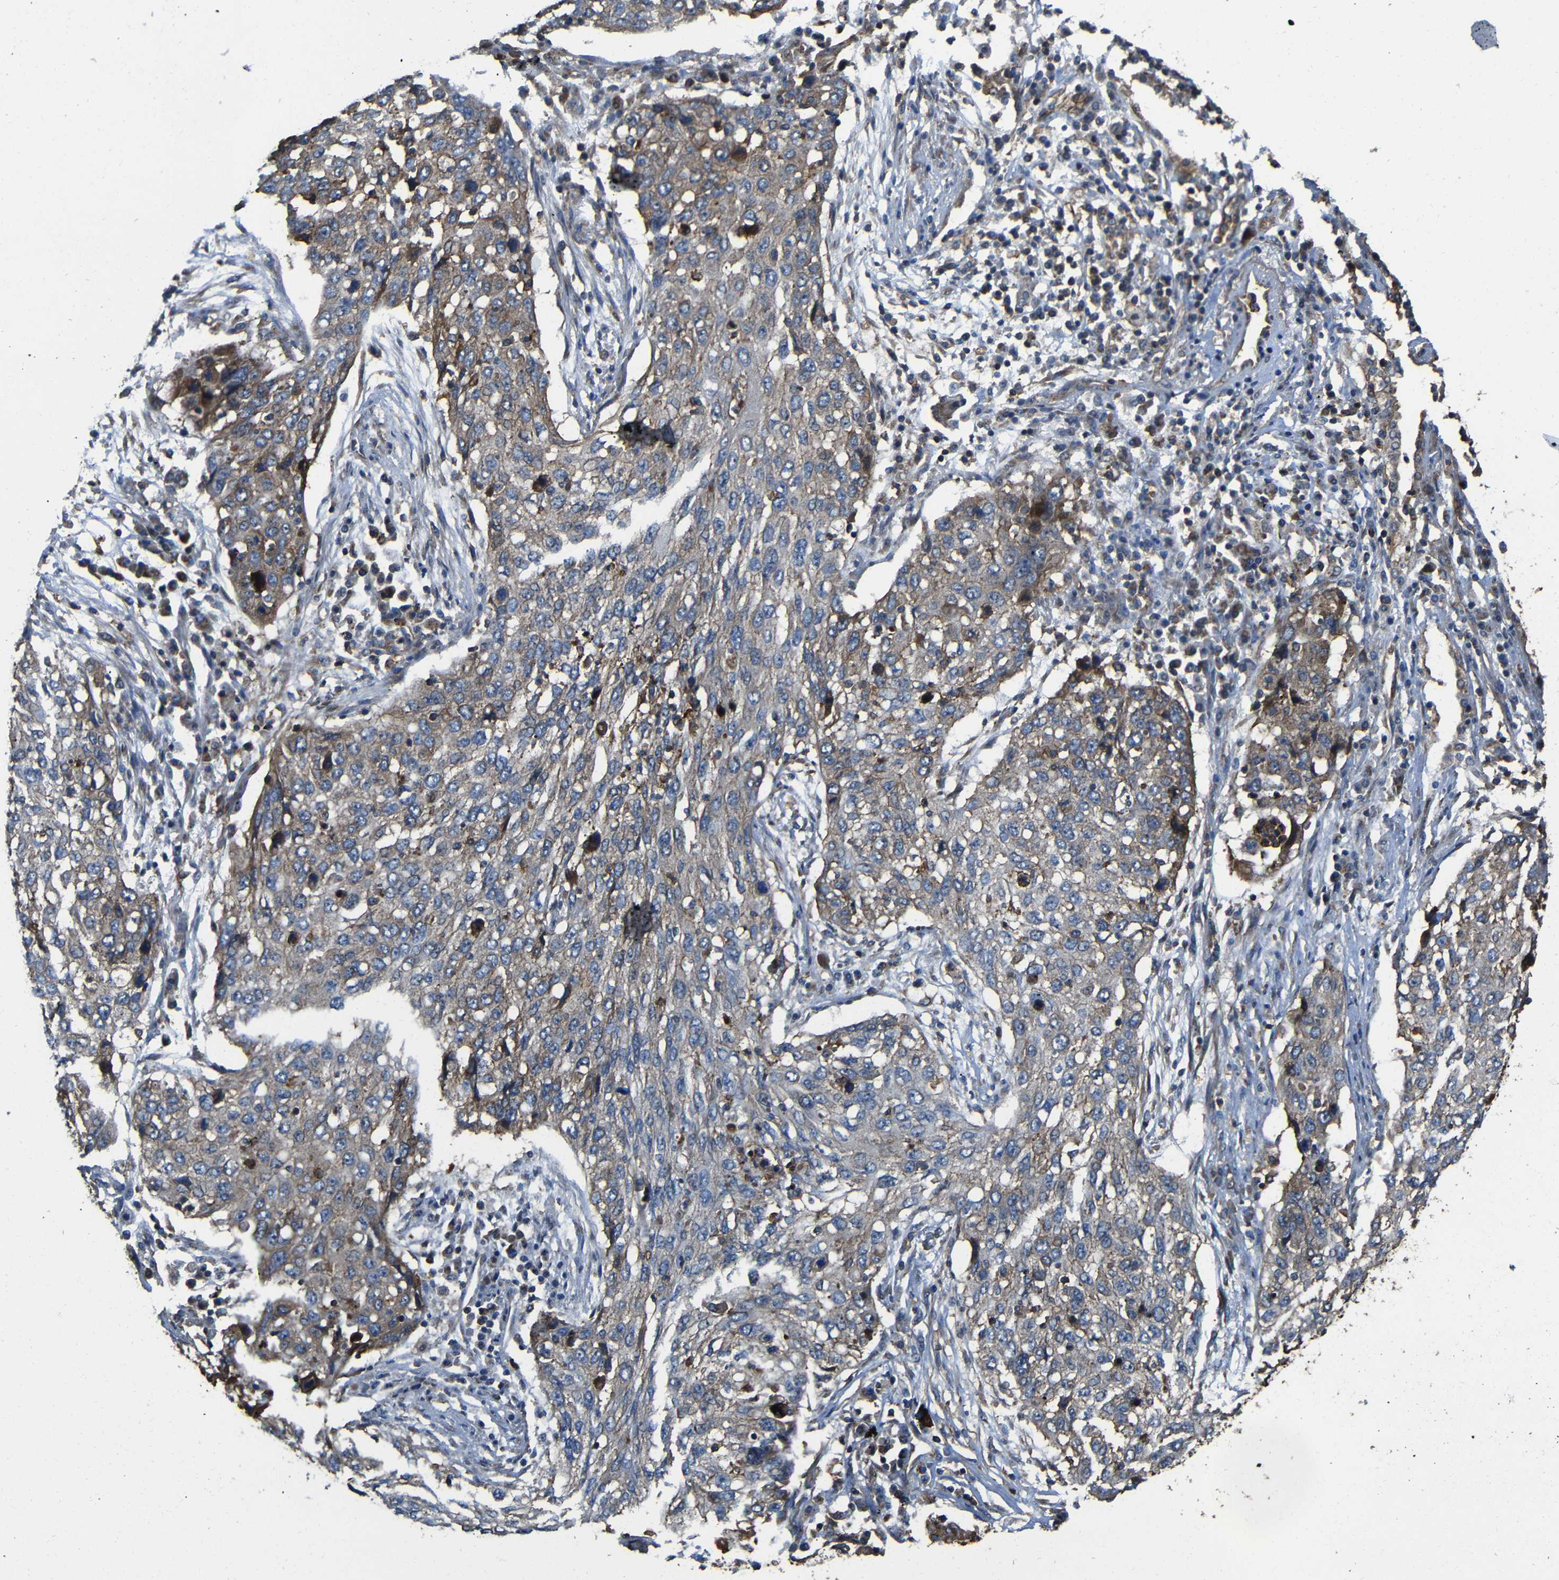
{"staining": {"intensity": "weak", "quantity": ">75%", "location": "cytoplasmic/membranous"}, "tissue": "lung cancer", "cell_type": "Tumor cells", "image_type": "cancer", "snomed": [{"axis": "morphology", "description": "Squamous cell carcinoma, NOS"}, {"axis": "topography", "description": "Lung"}], "caption": "This histopathology image reveals IHC staining of lung squamous cell carcinoma, with low weak cytoplasmic/membranous positivity in approximately >75% of tumor cells.", "gene": "PTCH1", "patient": {"sex": "female", "age": 63}}